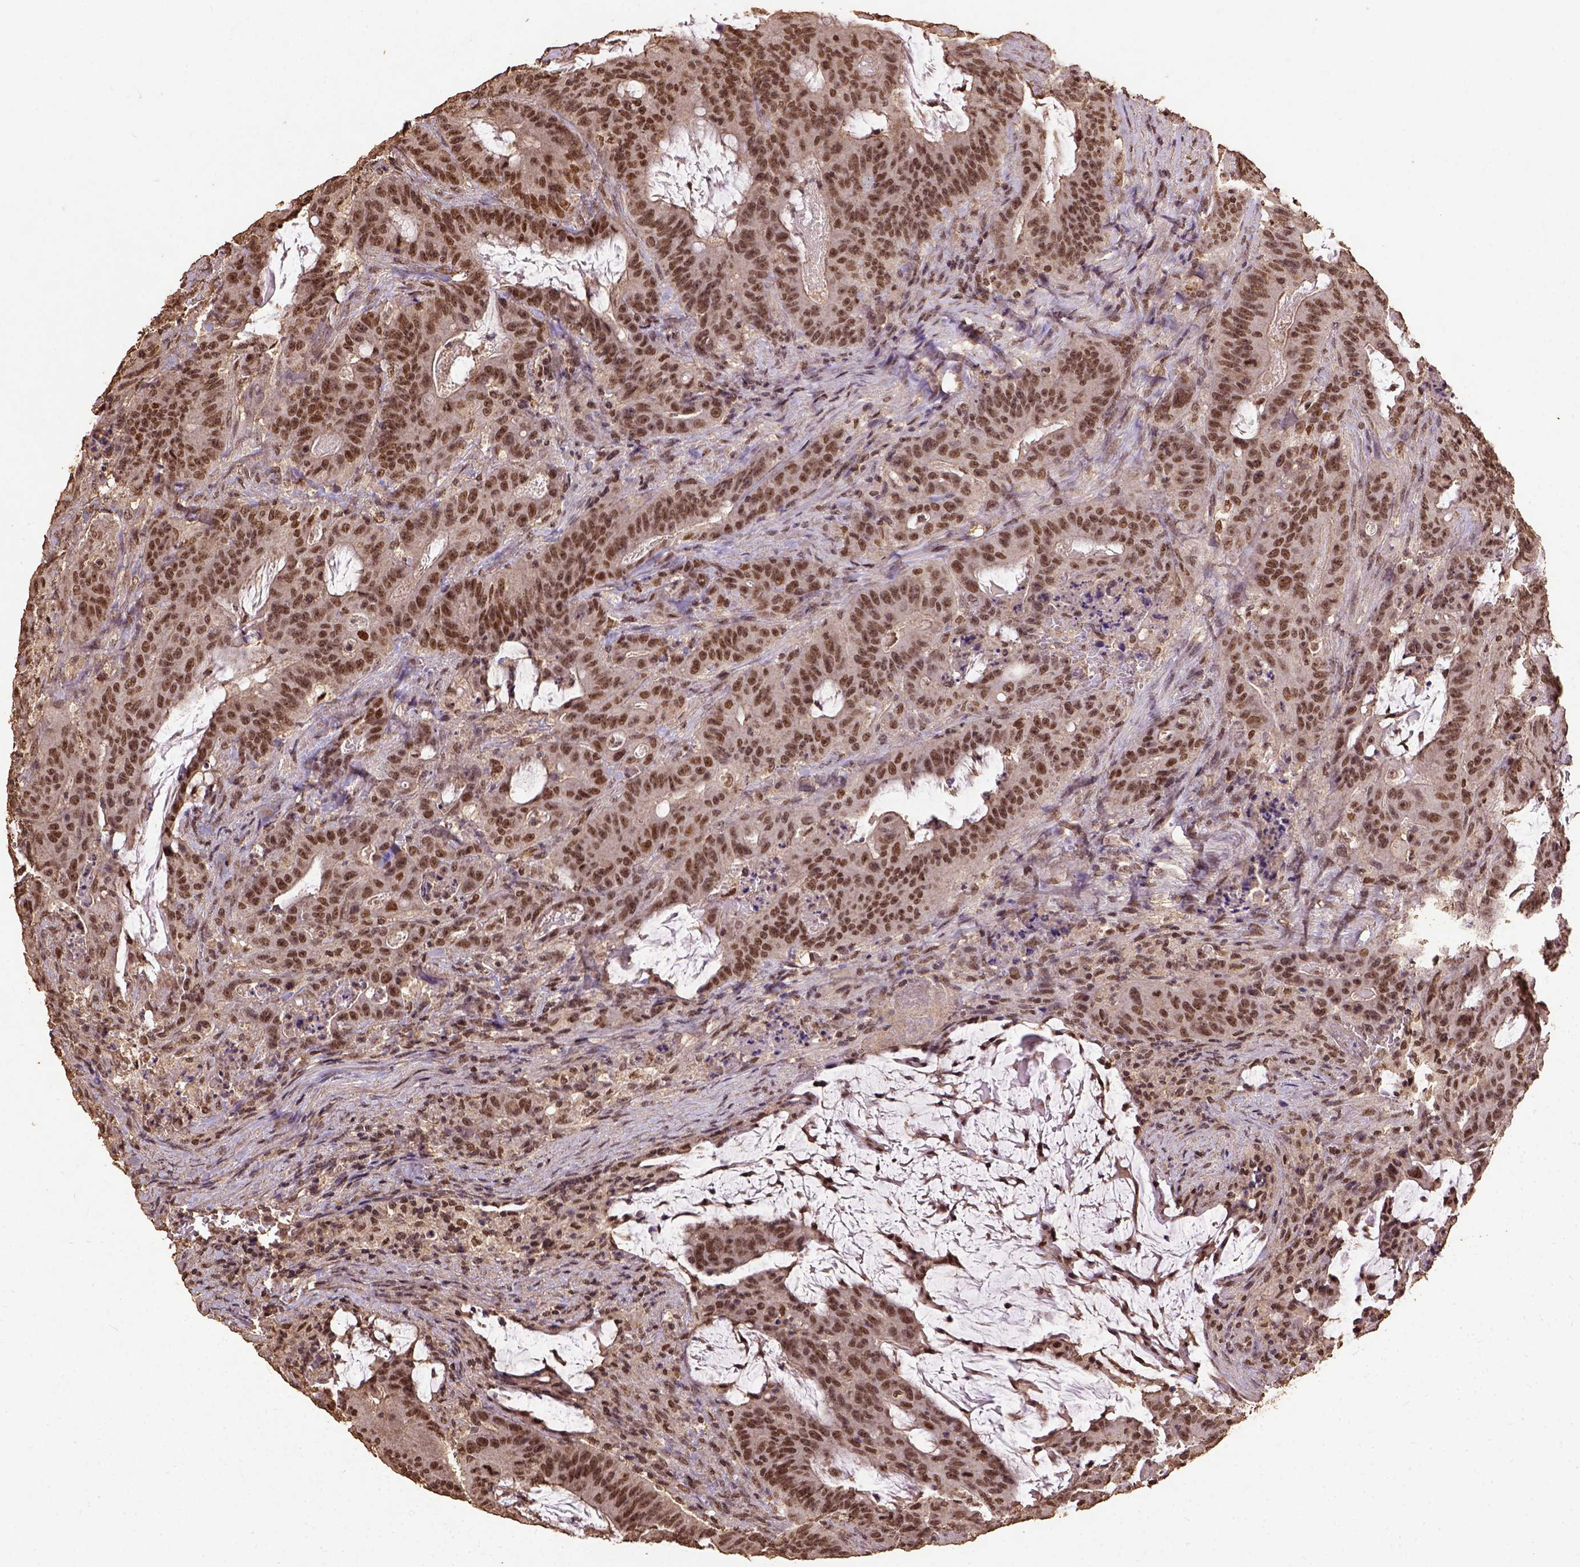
{"staining": {"intensity": "moderate", "quantity": ">75%", "location": "nuclear"}, "tissue": "colorectal cancer", "cell_type": "Tumor cells", "image_type": "cancer", "snomed": [{"axis": "morphology", "description": "Adenocarcinoma, NOS"}, {"axis": "topography", "description": "Colon"}], "caption": "High-power microscopy captured an IHC micrograph of adenocarcinoma (colorectal), revealing moderate nuclear expression in about >75% of tumor cells. The protein of interest is stained brown, and the nuclei are stained in blue (DAB (3,3'-diaminobenzidine) IHC with brightfield microscopy, high magnification).", "gene": "NACC1", "patient": {"sex": "male", "age": 33}}